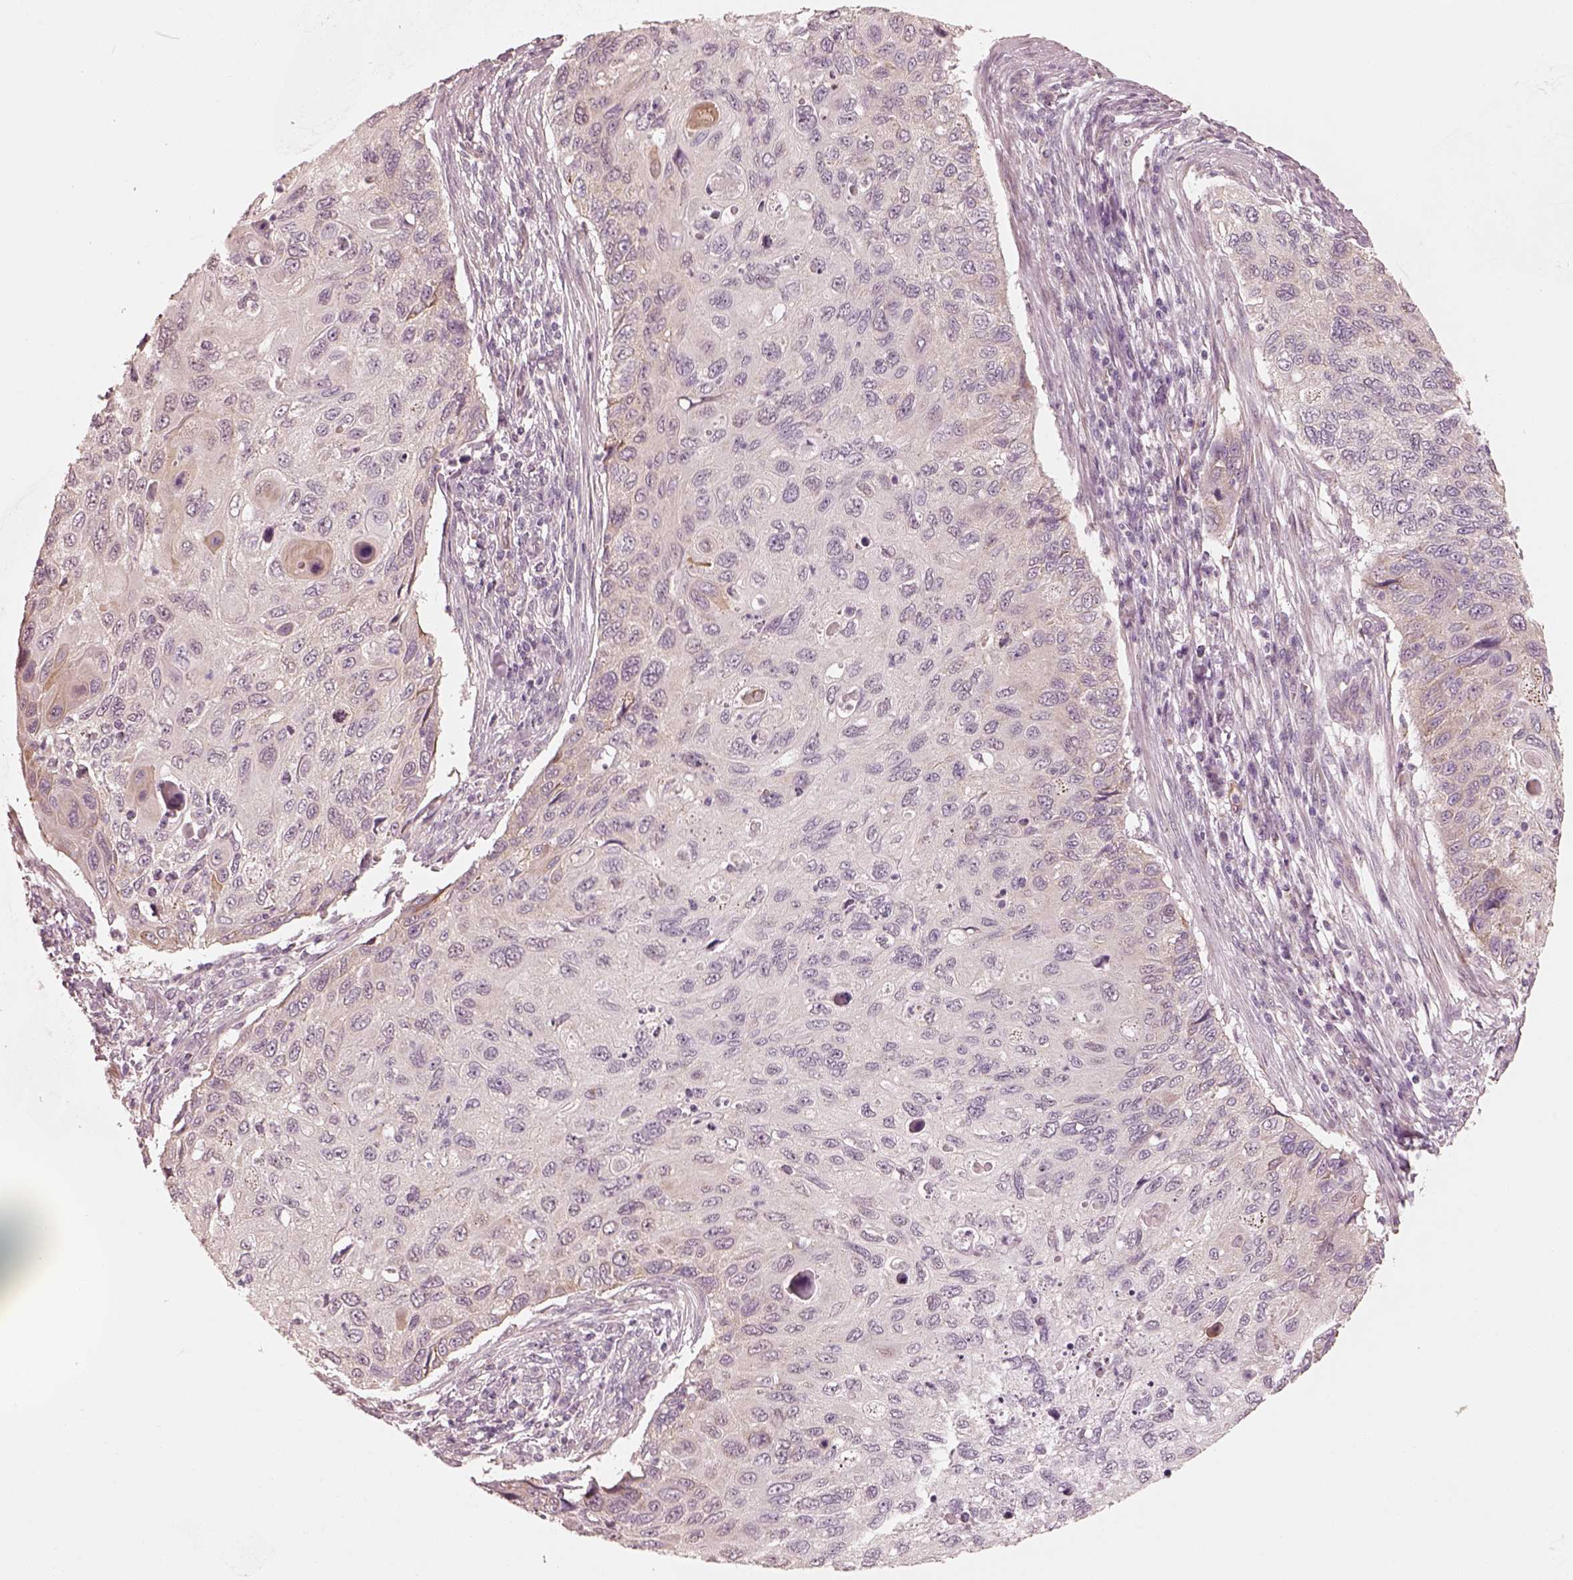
{"staining": {"intensity": "negative", "quantity": "none", "location": "none"}, "tissue": "cervical cancer", "cell_type": "Tumor cells", "image_type": "cancer", "snomed": [{"axis": "morphology", "description": "Squamous cell carcinoma, NOS"}, {"axis": "topography", "description": "Cervix"}], "caption": "The histopathology image shows no significant positivity in tumor cells of squamous cell carcinoma (cervical).", "gene": "RAB3C", "patient": {"sex": "female", "age": 70}}